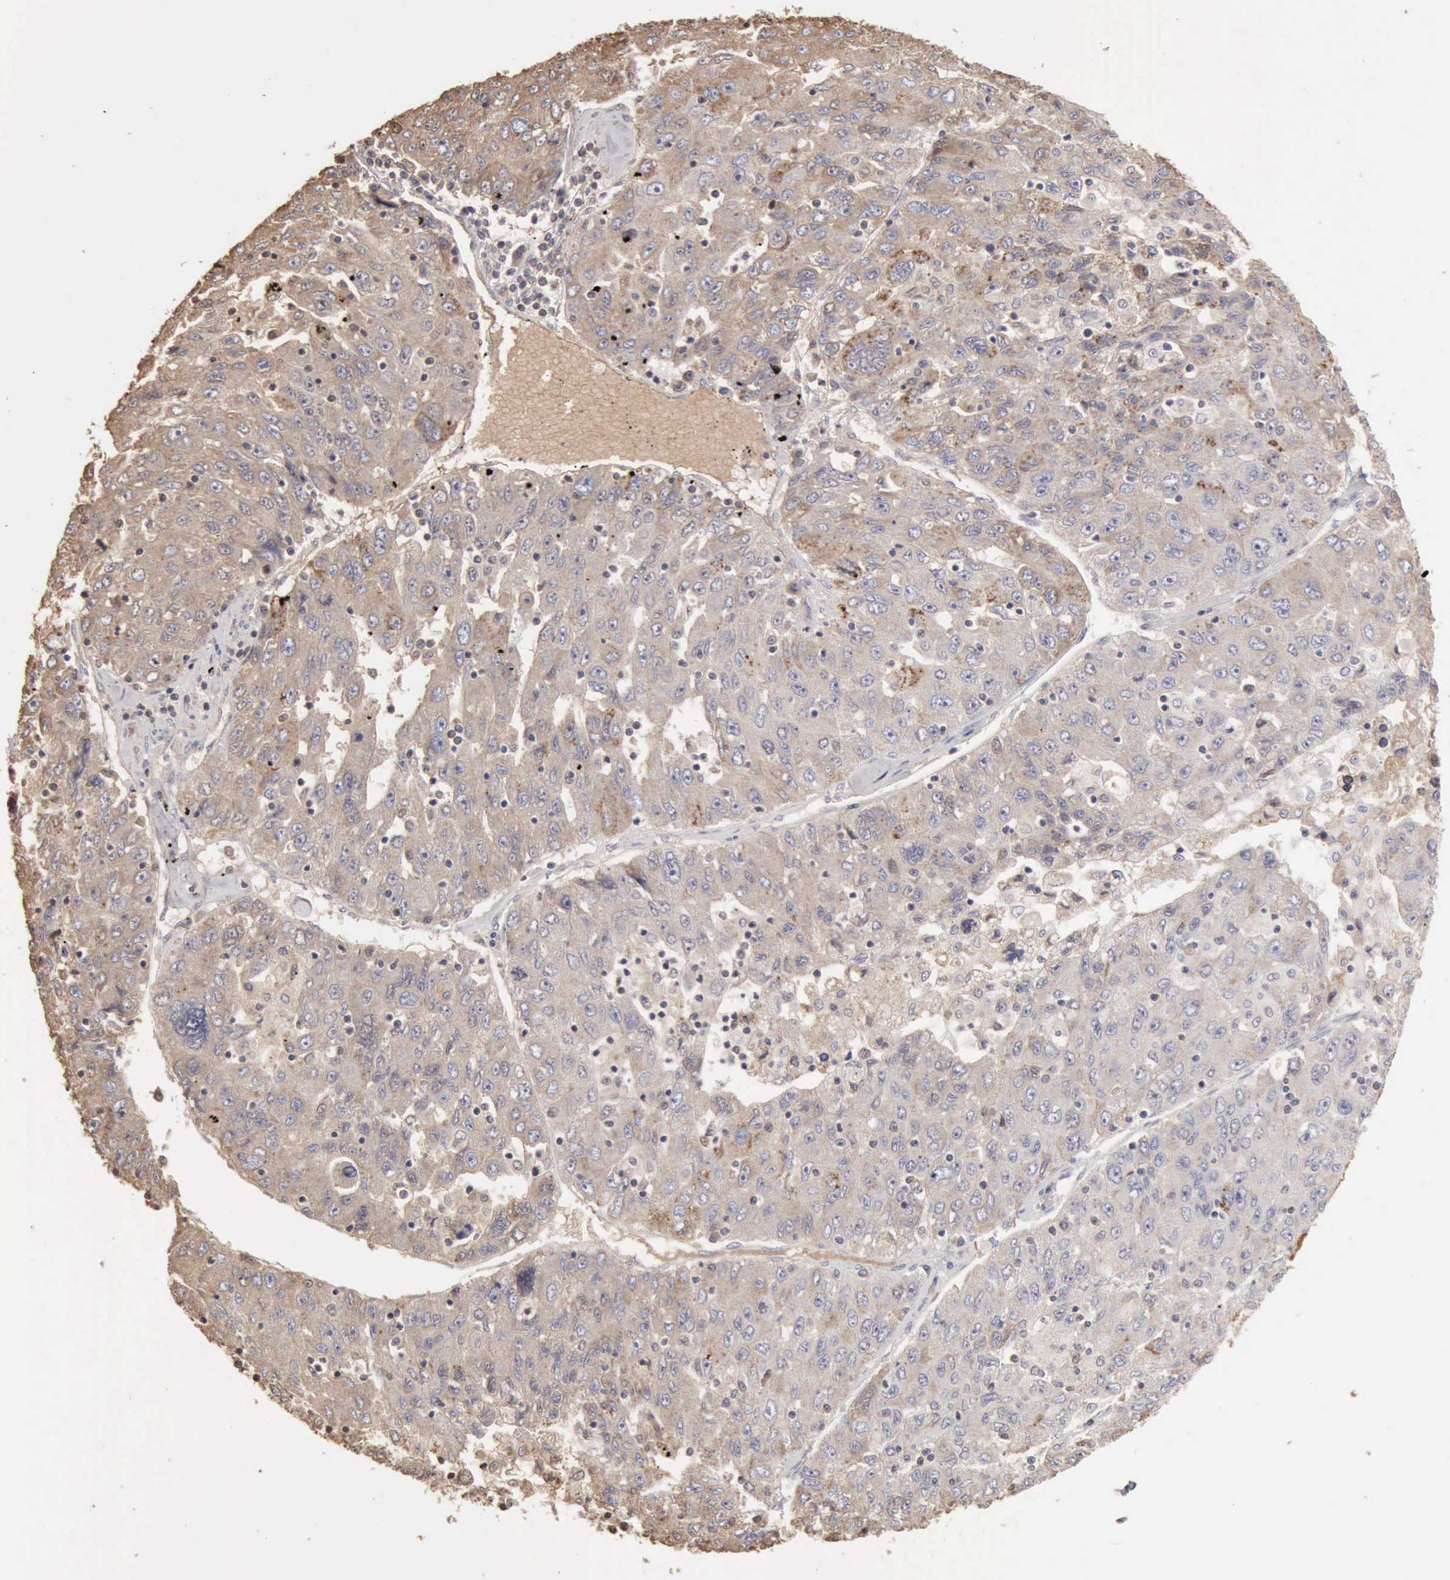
{"staining": {"intensity": "weak", "quantity": "25%-75%", "location": "cytoplasmic/membranous"}, "tissue": "liver cancer", "cell_type": "Tumor cells", "image_type": "cancer", "snomed": [{"axis": "morphology", "description": "Carcinoma, Hepatocellular, NOS"}, {"axis": "topography", "description": "Liver"}], "caption": "This photomicrograph displays liver cancer (hepatocellular carcinoma) stained with immunohistochemistry (IHC) to label a protein in brown. The cytoplasmic/membranous of tumor cells show weak positivity for the protein. Nuclei are counter-stained blue.", "gene": "SERPINA1", "patient": {"sex": "male", "age": 49}}